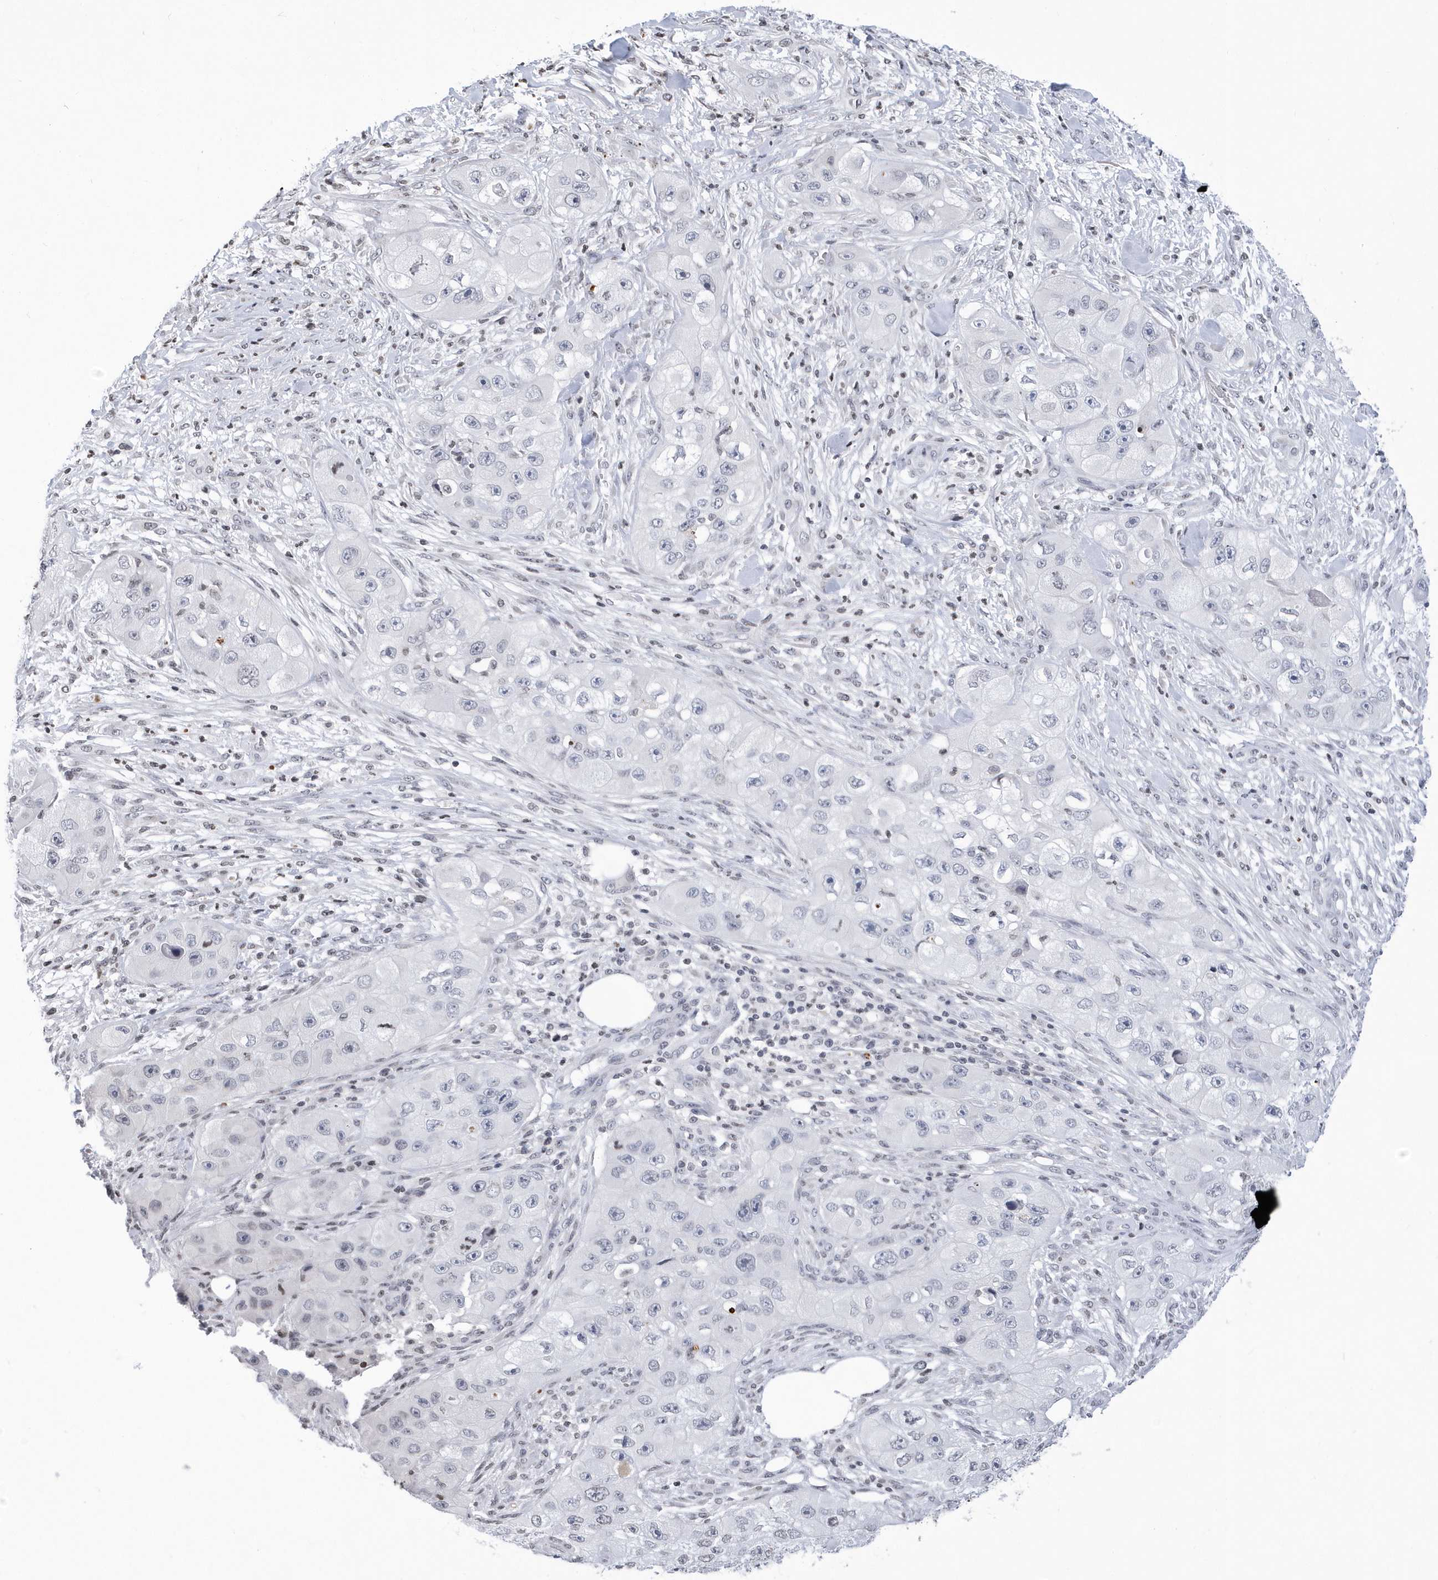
{"staining": {"intensity": "negative", "quantity": "none", "location": "none"}, "tissue": "skin cancer", "cell_type": "Tumor cells", "image_type": "cancer", "snomed": [{"axis": "morphology", "description": "Squamous cell carcinoma, NOS"}, {"axis": "topography", "description": "Skin"}, {"axis": "topography", "description": "Subcutis"}], "caption": "A photomicrograph of skin squamous cell carcinoma stained for a protein shows no brown staining in tumor cells.", "gene": "VWA5B2", "patient": {"sex": "male", "age": 73}}